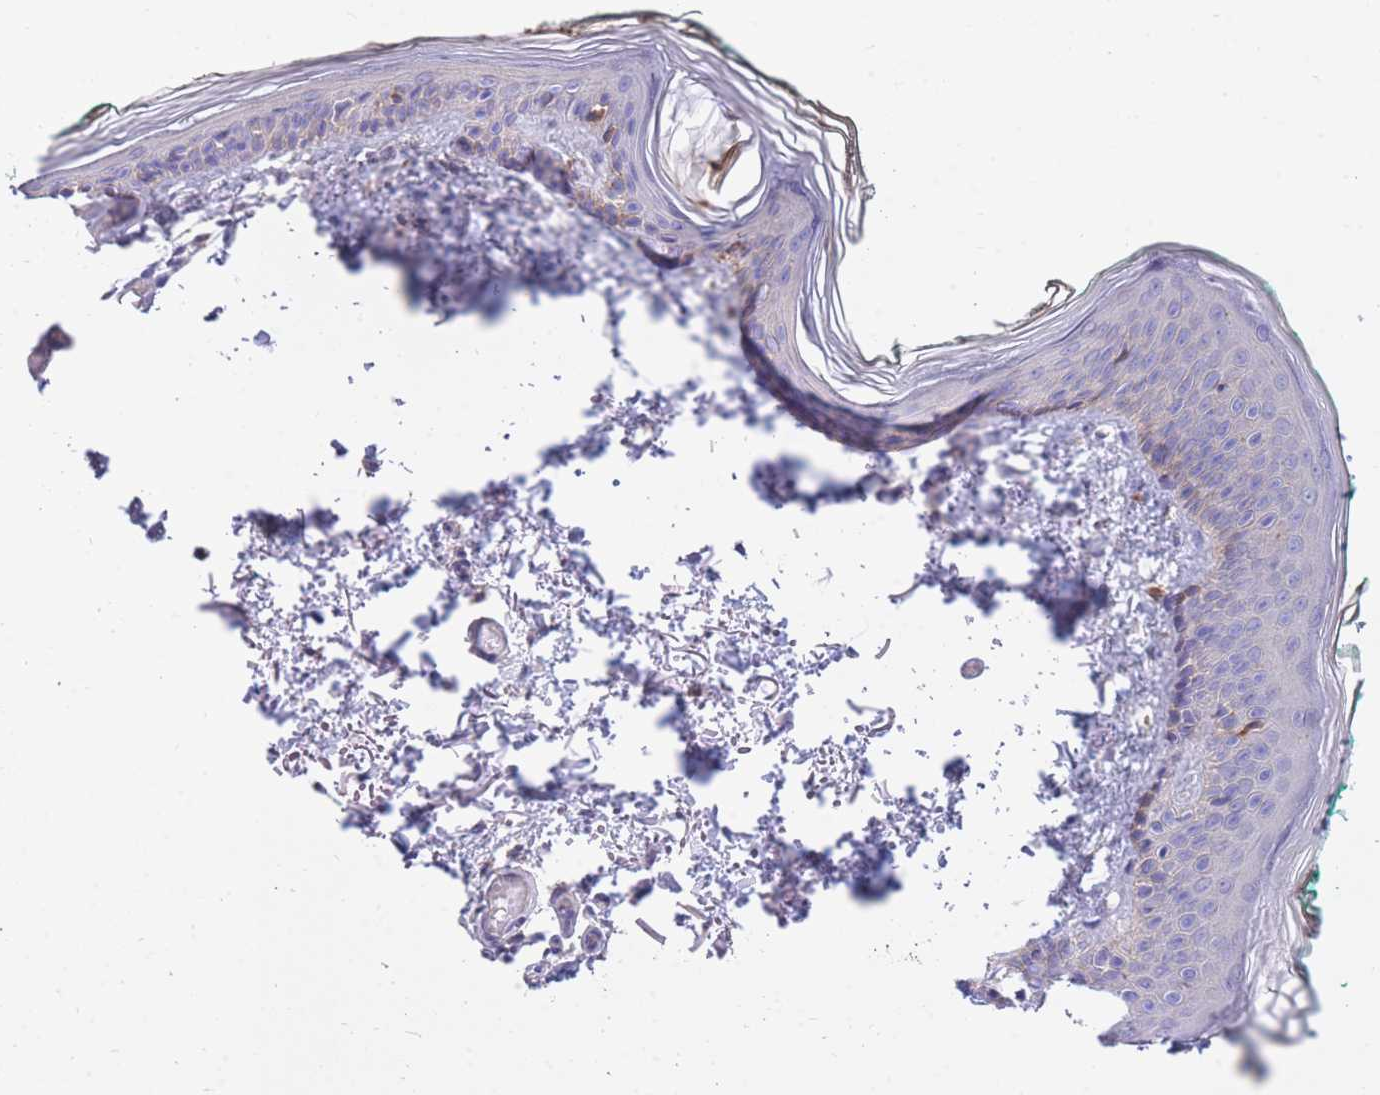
{"staining": {"intensity": "negative", "quantity": "none", "location": "none"}, "tissue": "skin", "cell_type": "Fibroblasts", "image_type": "normal", "snomed": [{"axis": "morphology", "description": "Normal tissue, NOS"}, {"axis": "morphology", "description": "Malignant melanoma, NOS"}, {"axis": "topography", "description": "Skin"}], "caption": "Image shows no significant protein positivity in fibroblasts of unremarkable skin. Nuclei are stained in blue.", "gene": "NAMPT", "patient": {"sex": "male", "age": 62}}